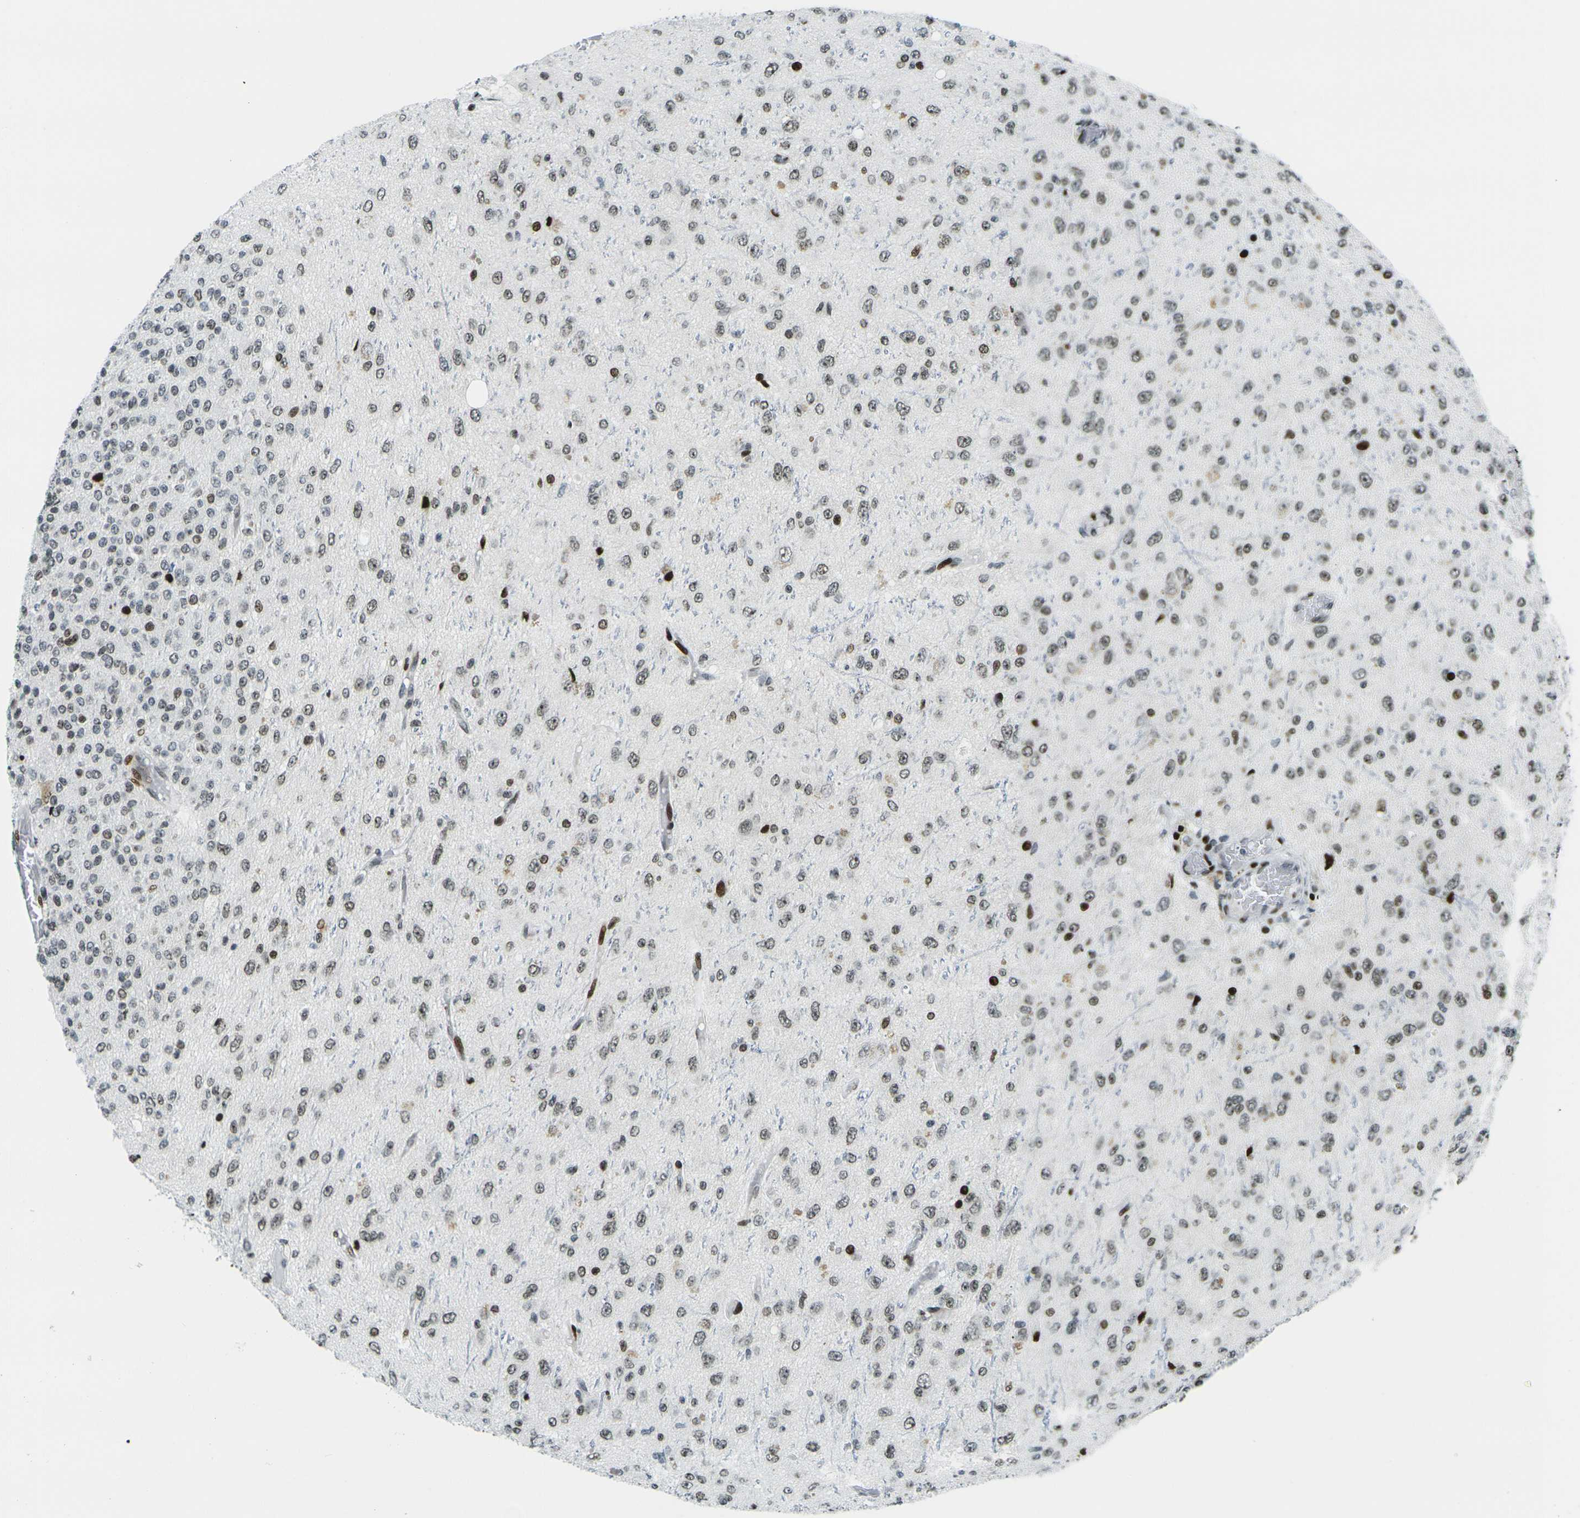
{"staining": {"intensity": "weak", "quantity": ">75%", "location": "nuclear"}, "tissue": "glioma", "cell_type": "Tumor cells", "image_type": "cancer", "snomed": [{"axis": "morphology", "description": "Glioma, malignant, High grade"}, {"axis": "topography", "description": "pancreas cauda"}], "caption": "Protein analysis of glioma tissue displays weak nuclear staining in about >75% of tumor cells.", "gene": "H3-3A", "patient": {"sex": "male", "age": 60}}